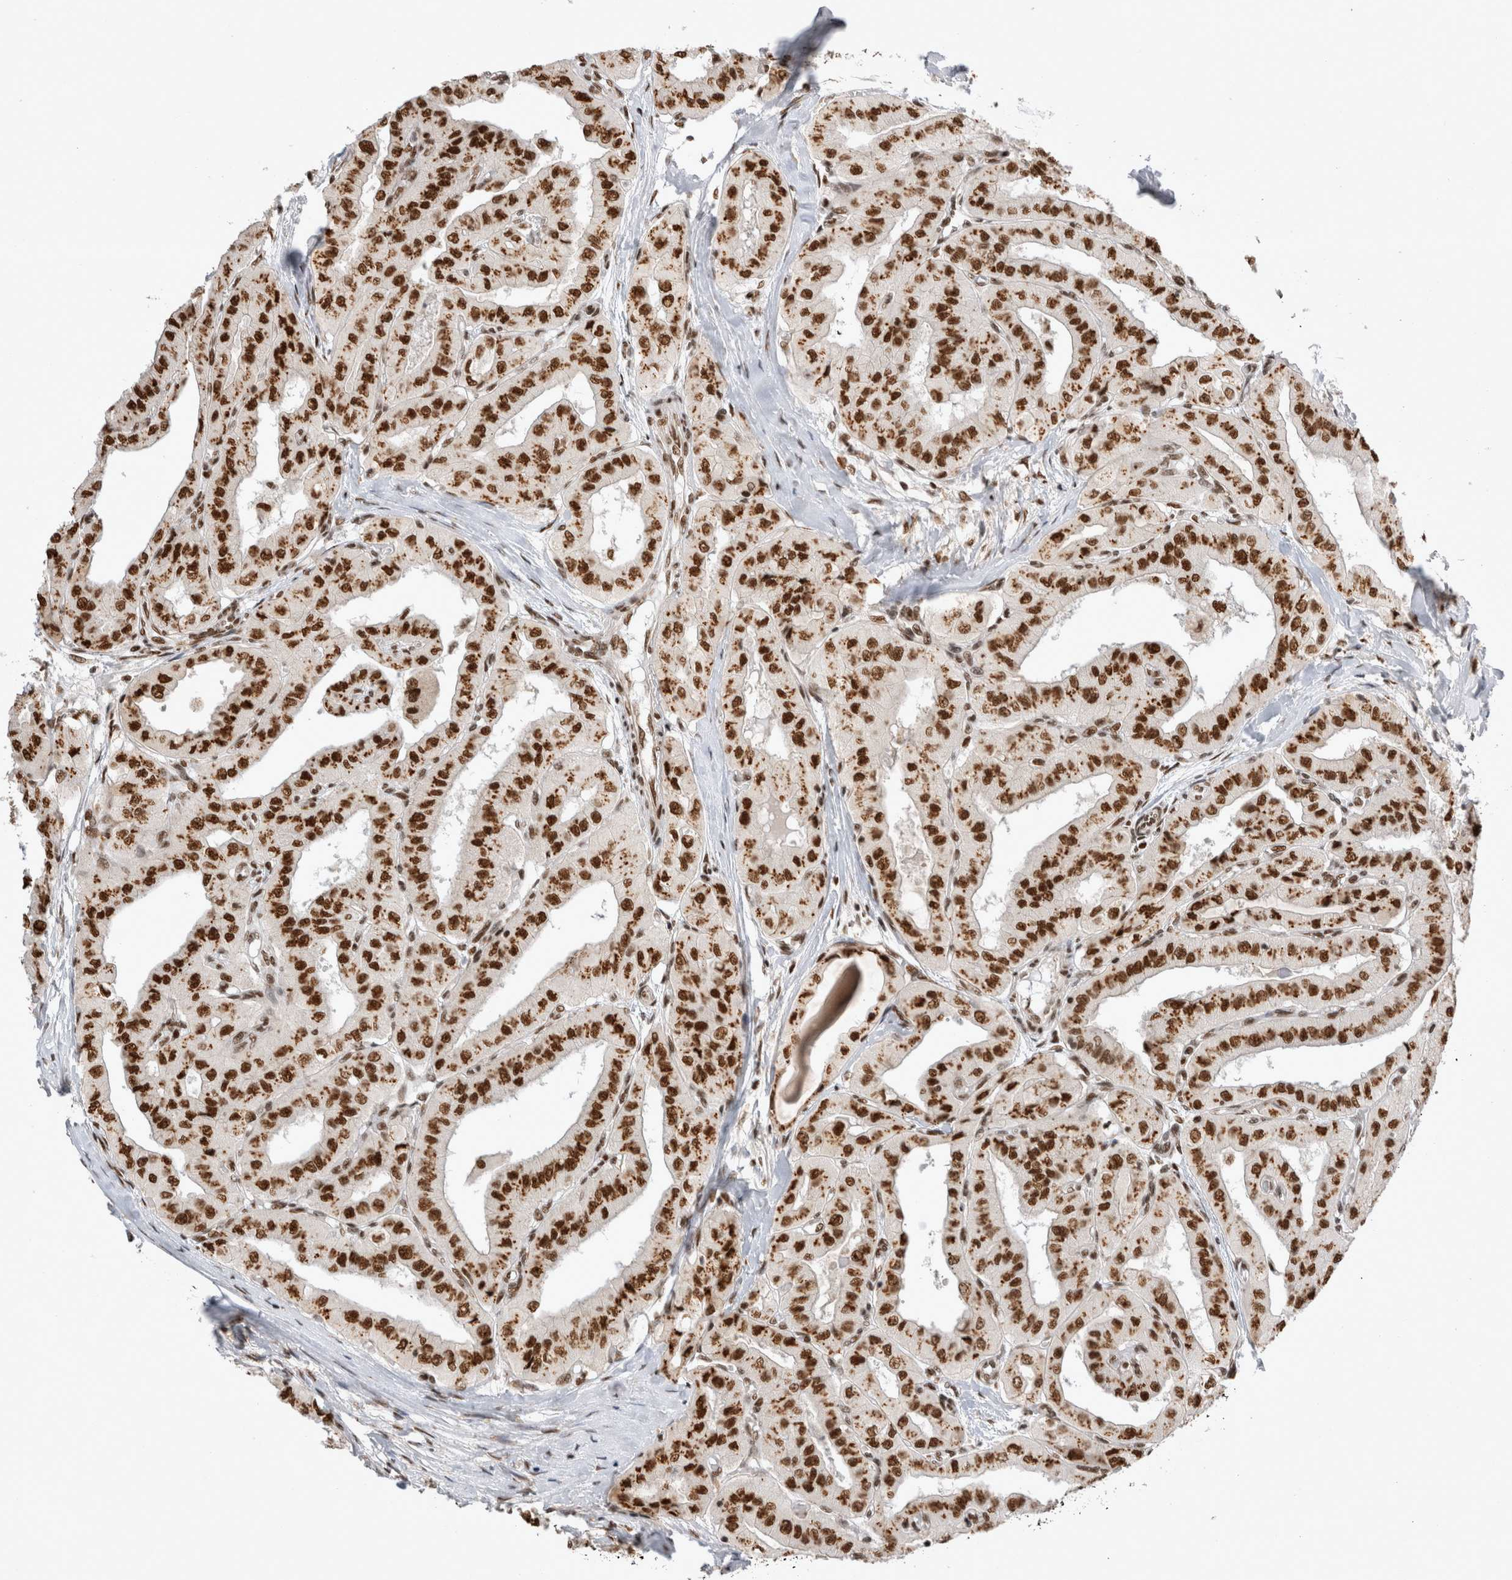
{"staining": {"intensity": "strong", "quantity": ">75%", "location": "nuclear"}, "tissue": "thyroid cancer", "cell_type": "Tumor cells", "image_type": "cancer", "snomed": [{"axis": "morphology", "description": "Papillary adenocarcinoma, NOS"}, {"axis": "topography", "description": "Thyroid gland"}], "caption": "Protein staining of thyroid cancer (papillary adenocarcinoma) tissue displays strong nuclear staining in approximately >75% of tumor cells.", "gene": "EYA2", "patient": {"sex": "female", "age": 59}}